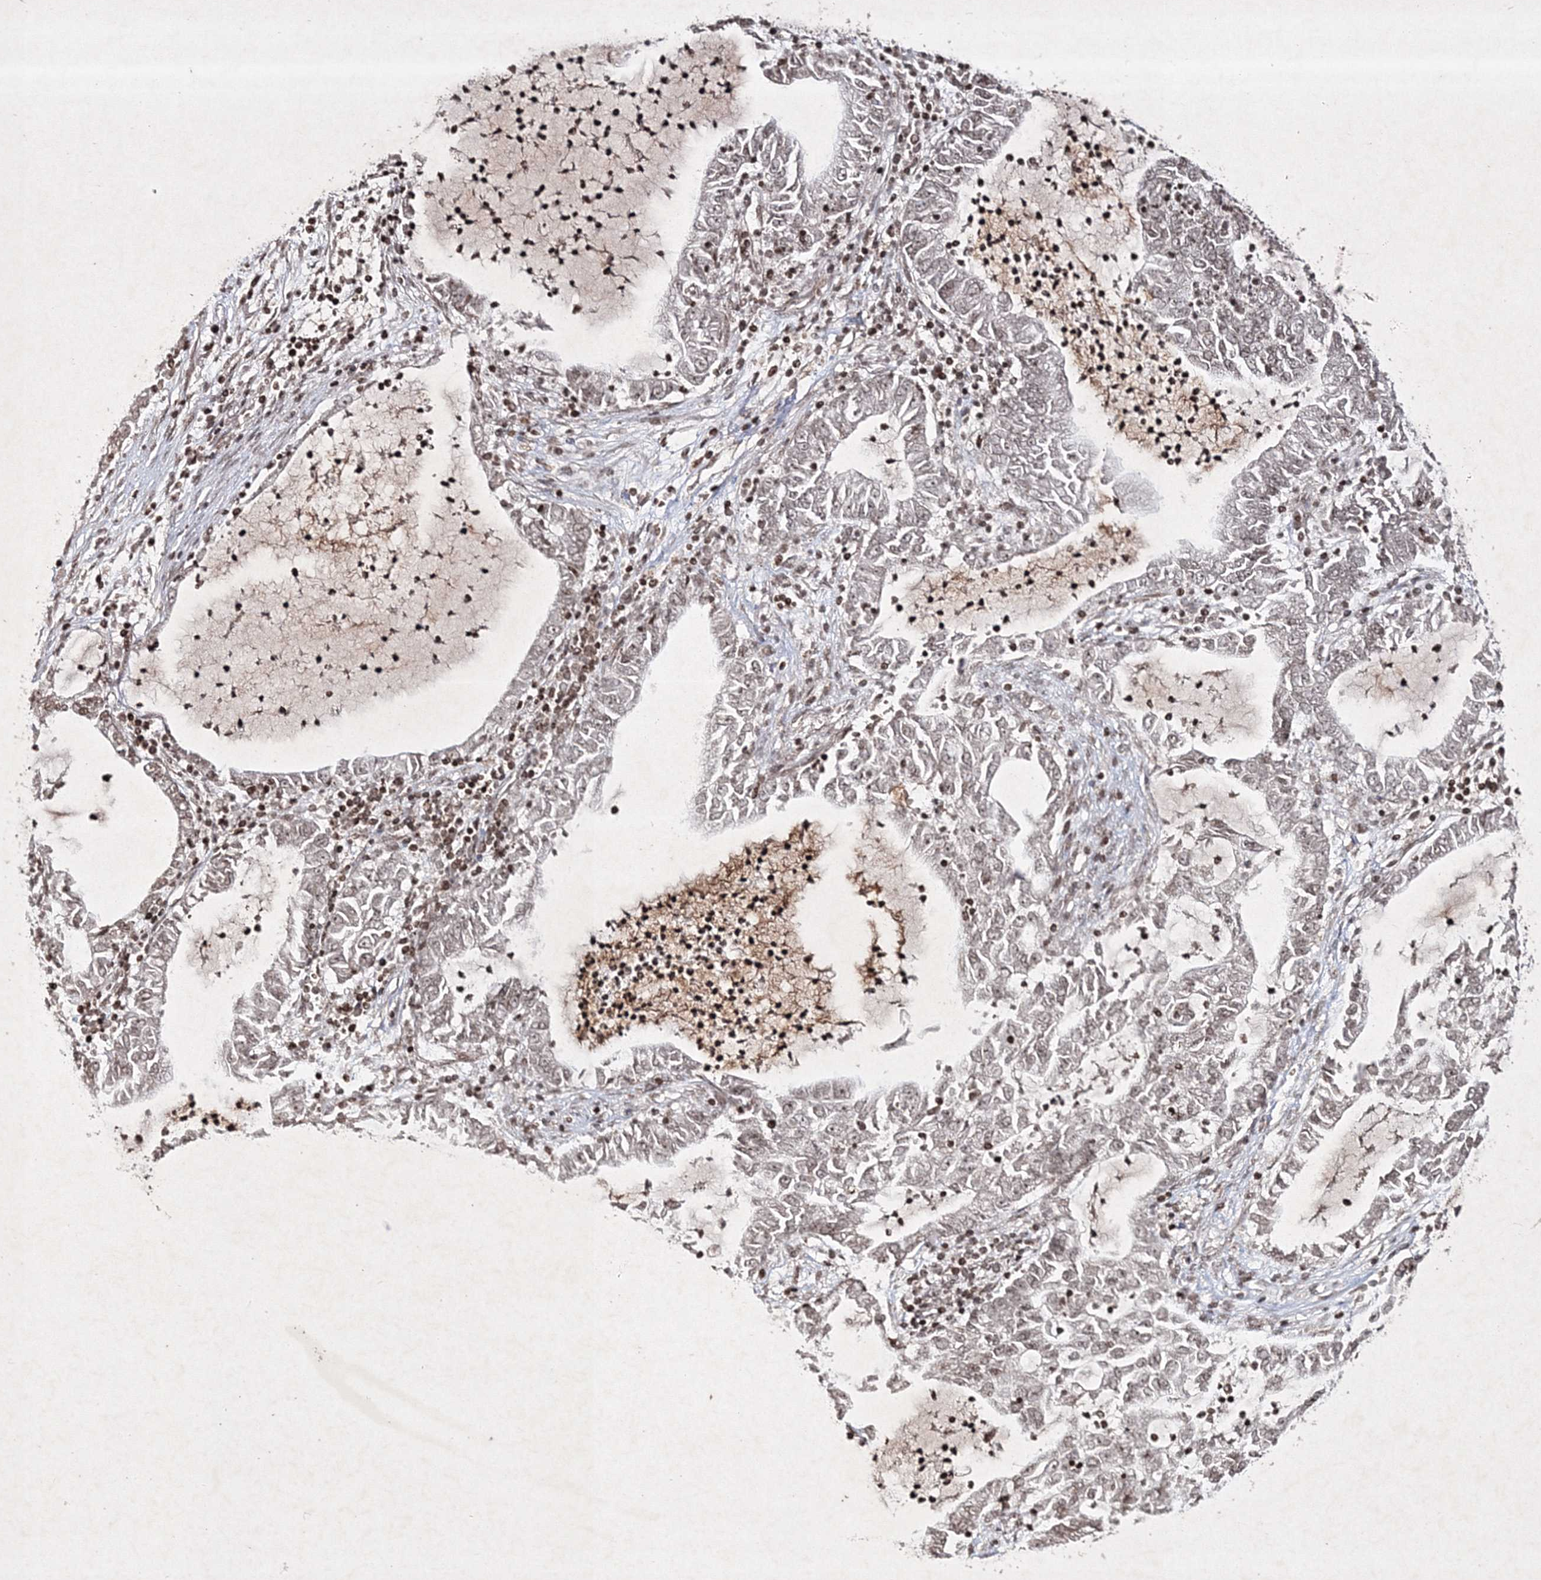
{"staining": {"intensity": "weak", "quantity": ">75%", "location": "nuclear"}, "tissue": "lung cancer", "cell_type": "Tumor cells", "image_type": "cancer", "snomed": [{"axis": "morphology", "description": "Adenocarcinoma, NOS"}, {"axis": "topography", "description": "Lung"}], "caption": "Immunohistochemistry of adenocarcinoma (lung) reveals low levels of weak nuclear staining in approximately >75% of tumor cells.", "gene": "CARM1", "patient": {"sex": "female", "age": 51}}